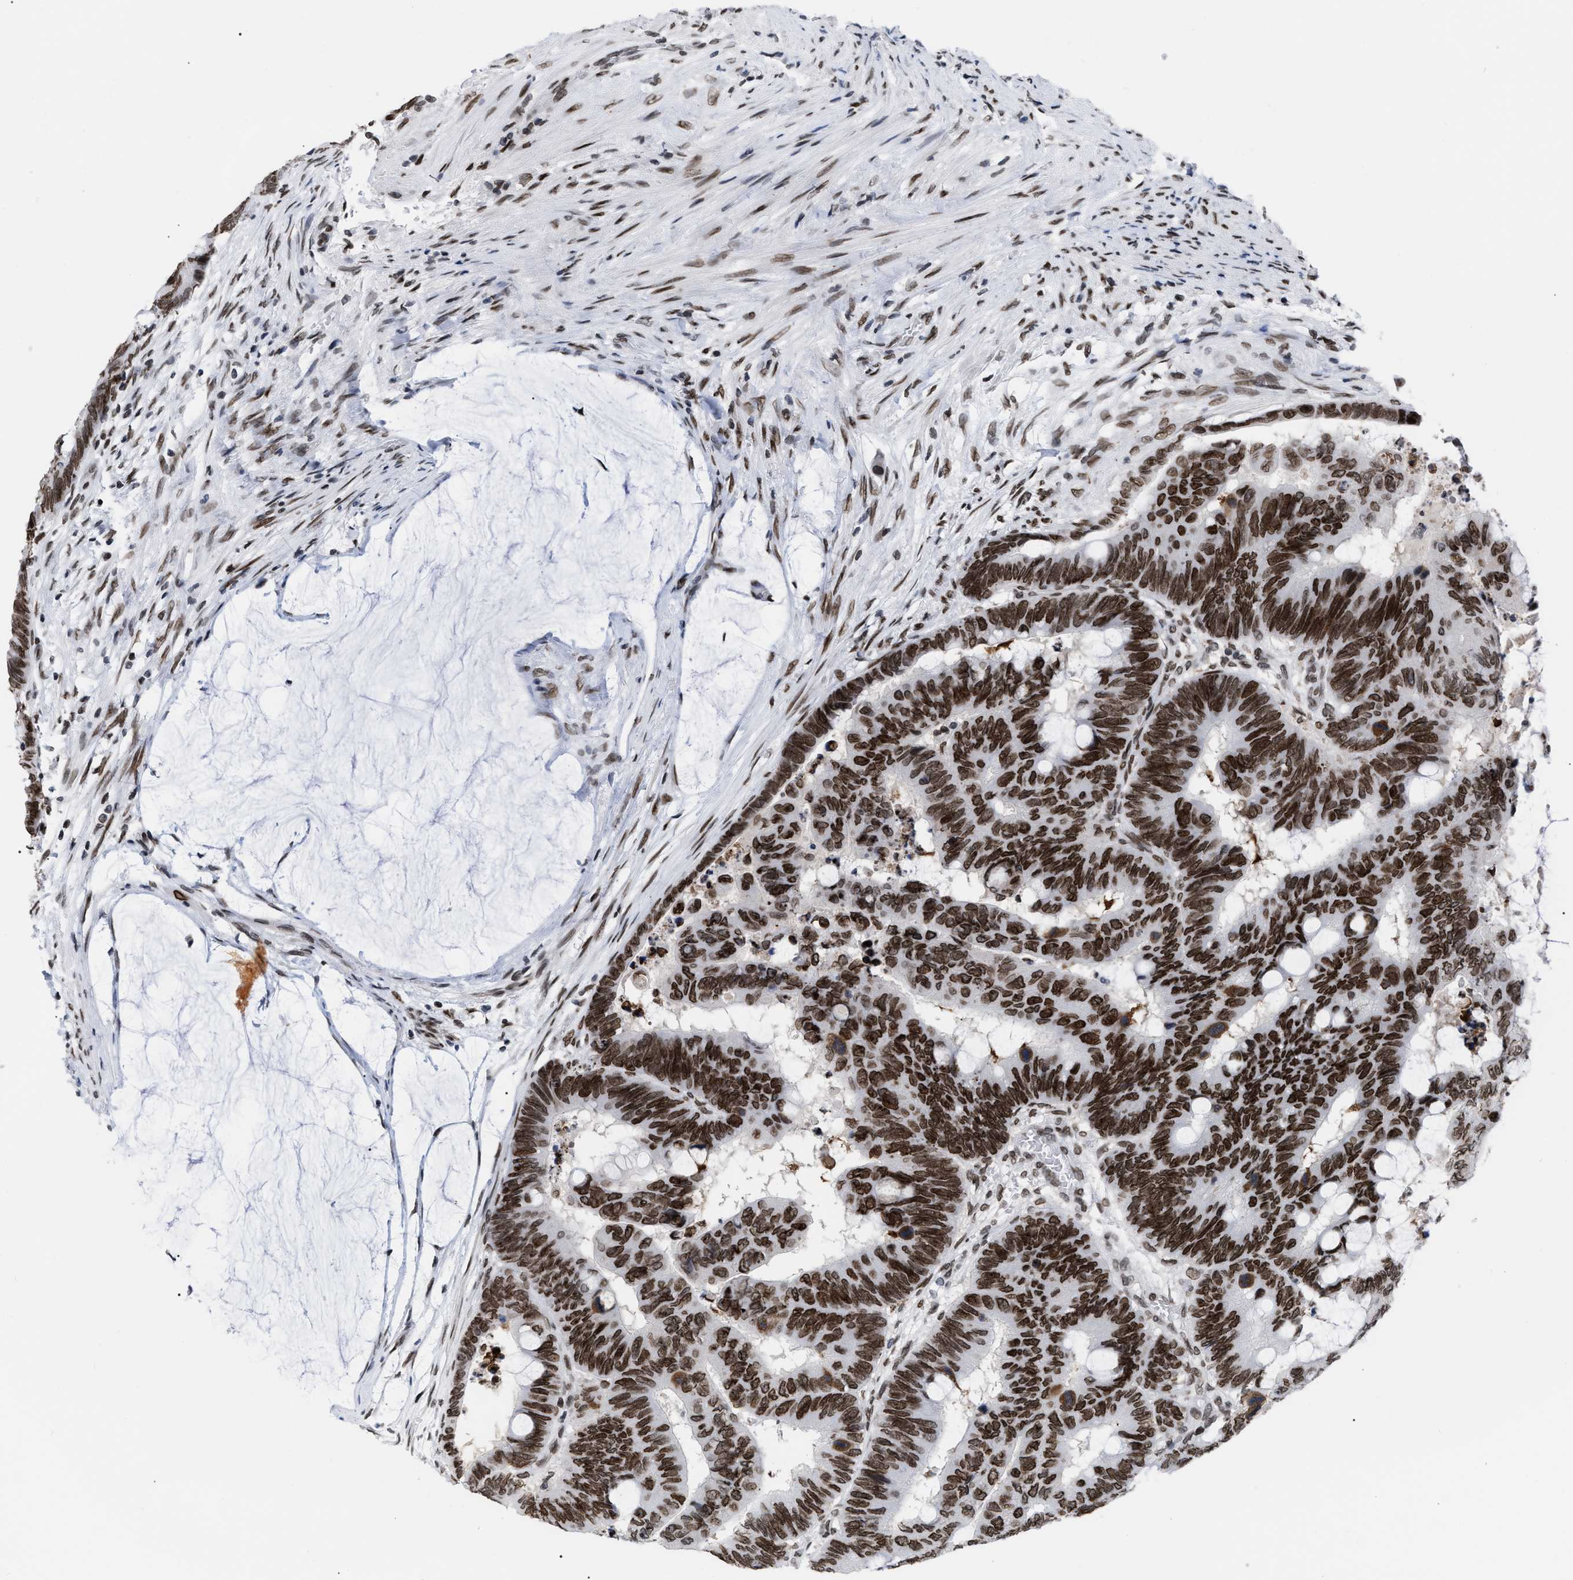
{"staining": {"intensity": "strong", "quantity": ">75%", "location": "nuclear"}, "tissue": "colorectal cancer", "cell_type": "Tumor cells", "image_type": "cancer", "snomed": [{"axis": "morphology", "description": "Normal tissue, NOS"}, {"axis": "morphology", "description": "Adenocarcinoma, NOS"}, {"axis": "topography", "description": "Rectum"}], "caption": "Approximately >75% of tumor cells in human colorectal cancer (adenocarcinoma) demonstrate strong nuclear protein positivity as visualized by brown immunohistochemical staining.", "gene": "TPR", "patient": {"sex": "male", "age": 92}}